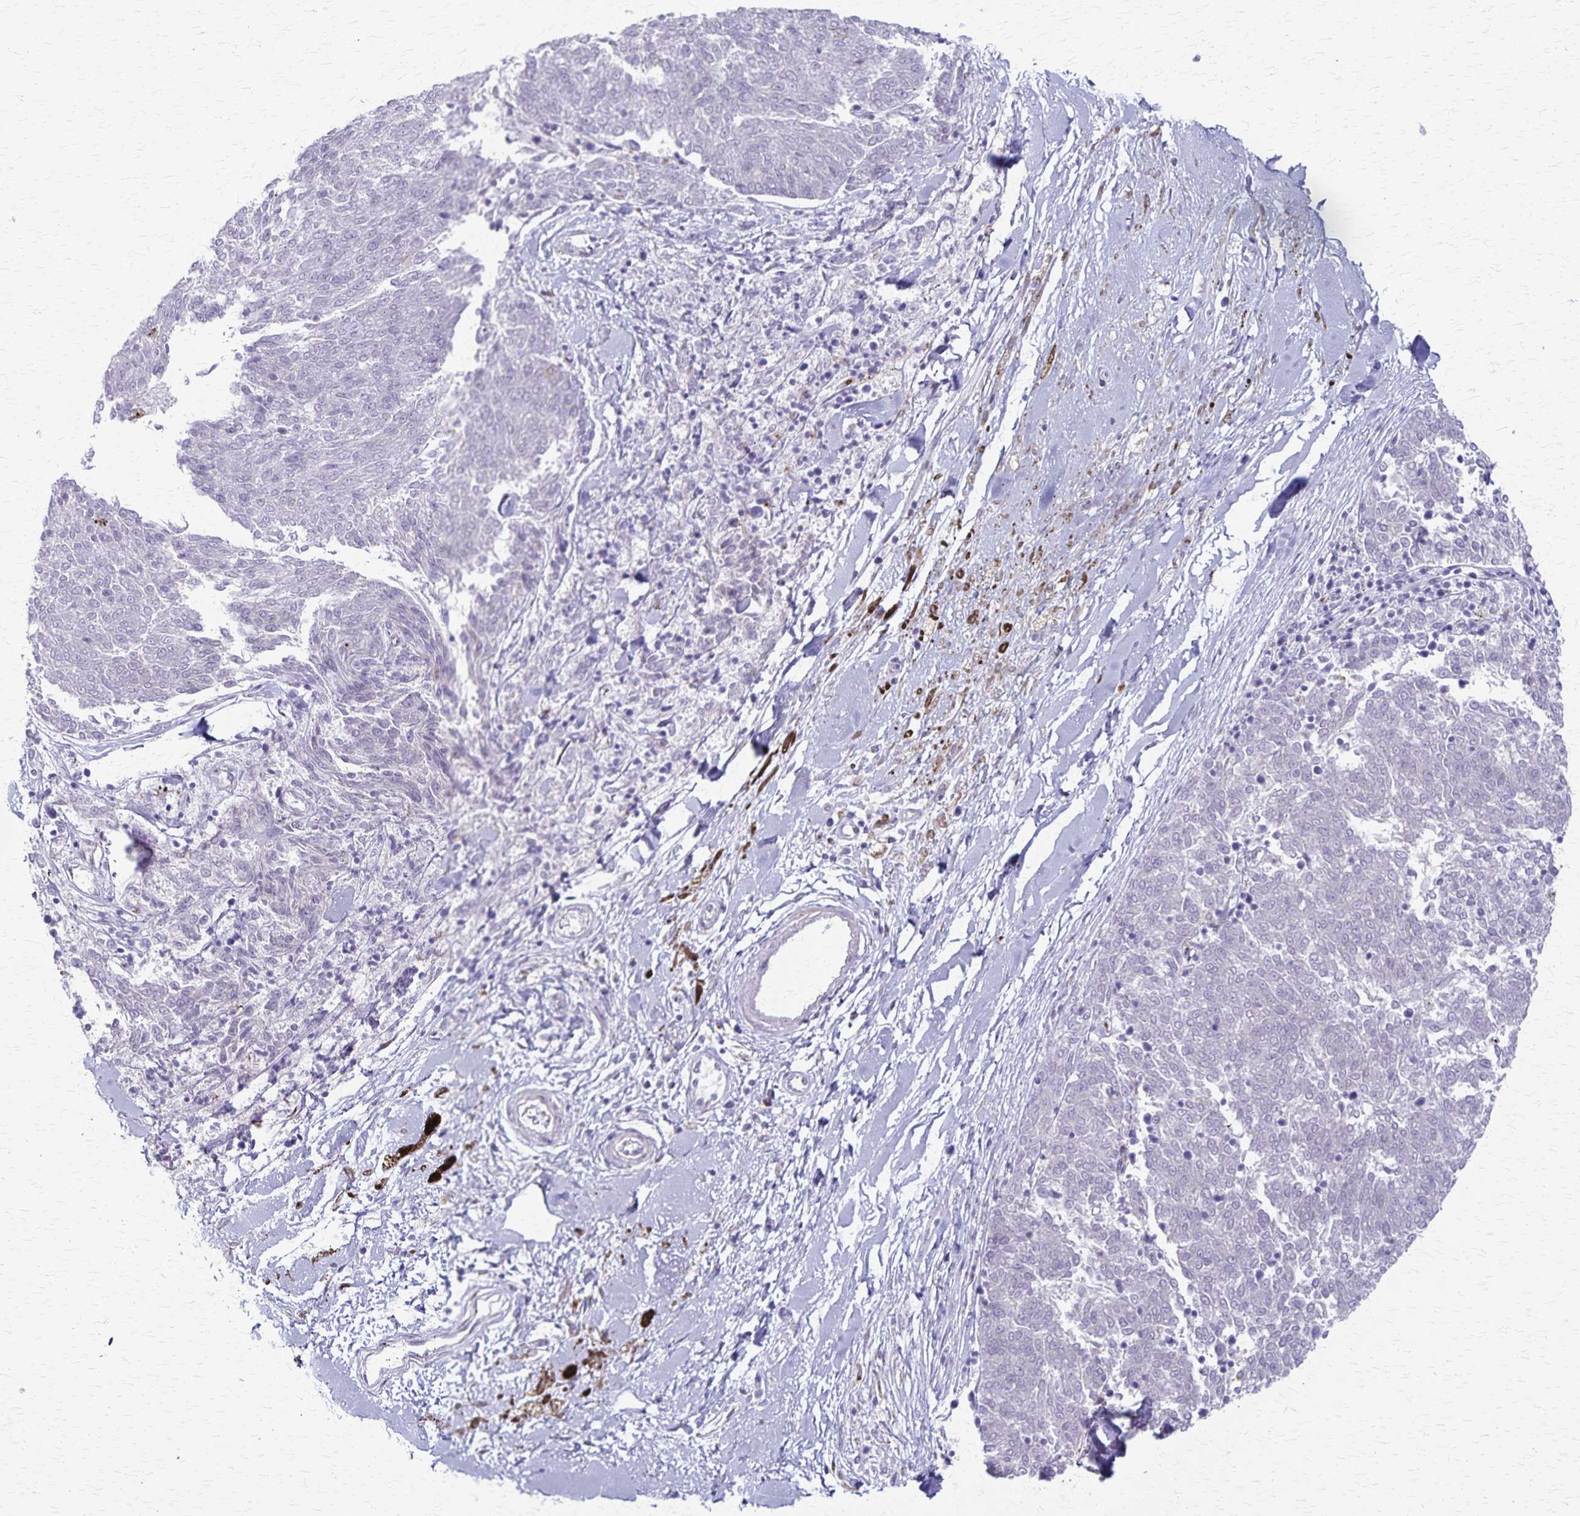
{"staining": {"intensity": "negative", "quantity": "none", "location": "none"}, "tissue": "melanoma", "cell_type": "Tumor cells", "image_type": "cancer", "snomed": [{"axis": "morphology", "description": "Malignant melanoma, NOS"}, {"axis": "topography", "description": "Skin"}], "caption": "A high-resolution micrograph shows immunohistochemistry (IHC) staining of melanoma, which displays no significant staining in tumor cells.", "gene": "MCFD2", "patient": {"sex": "female", "age": 72}}